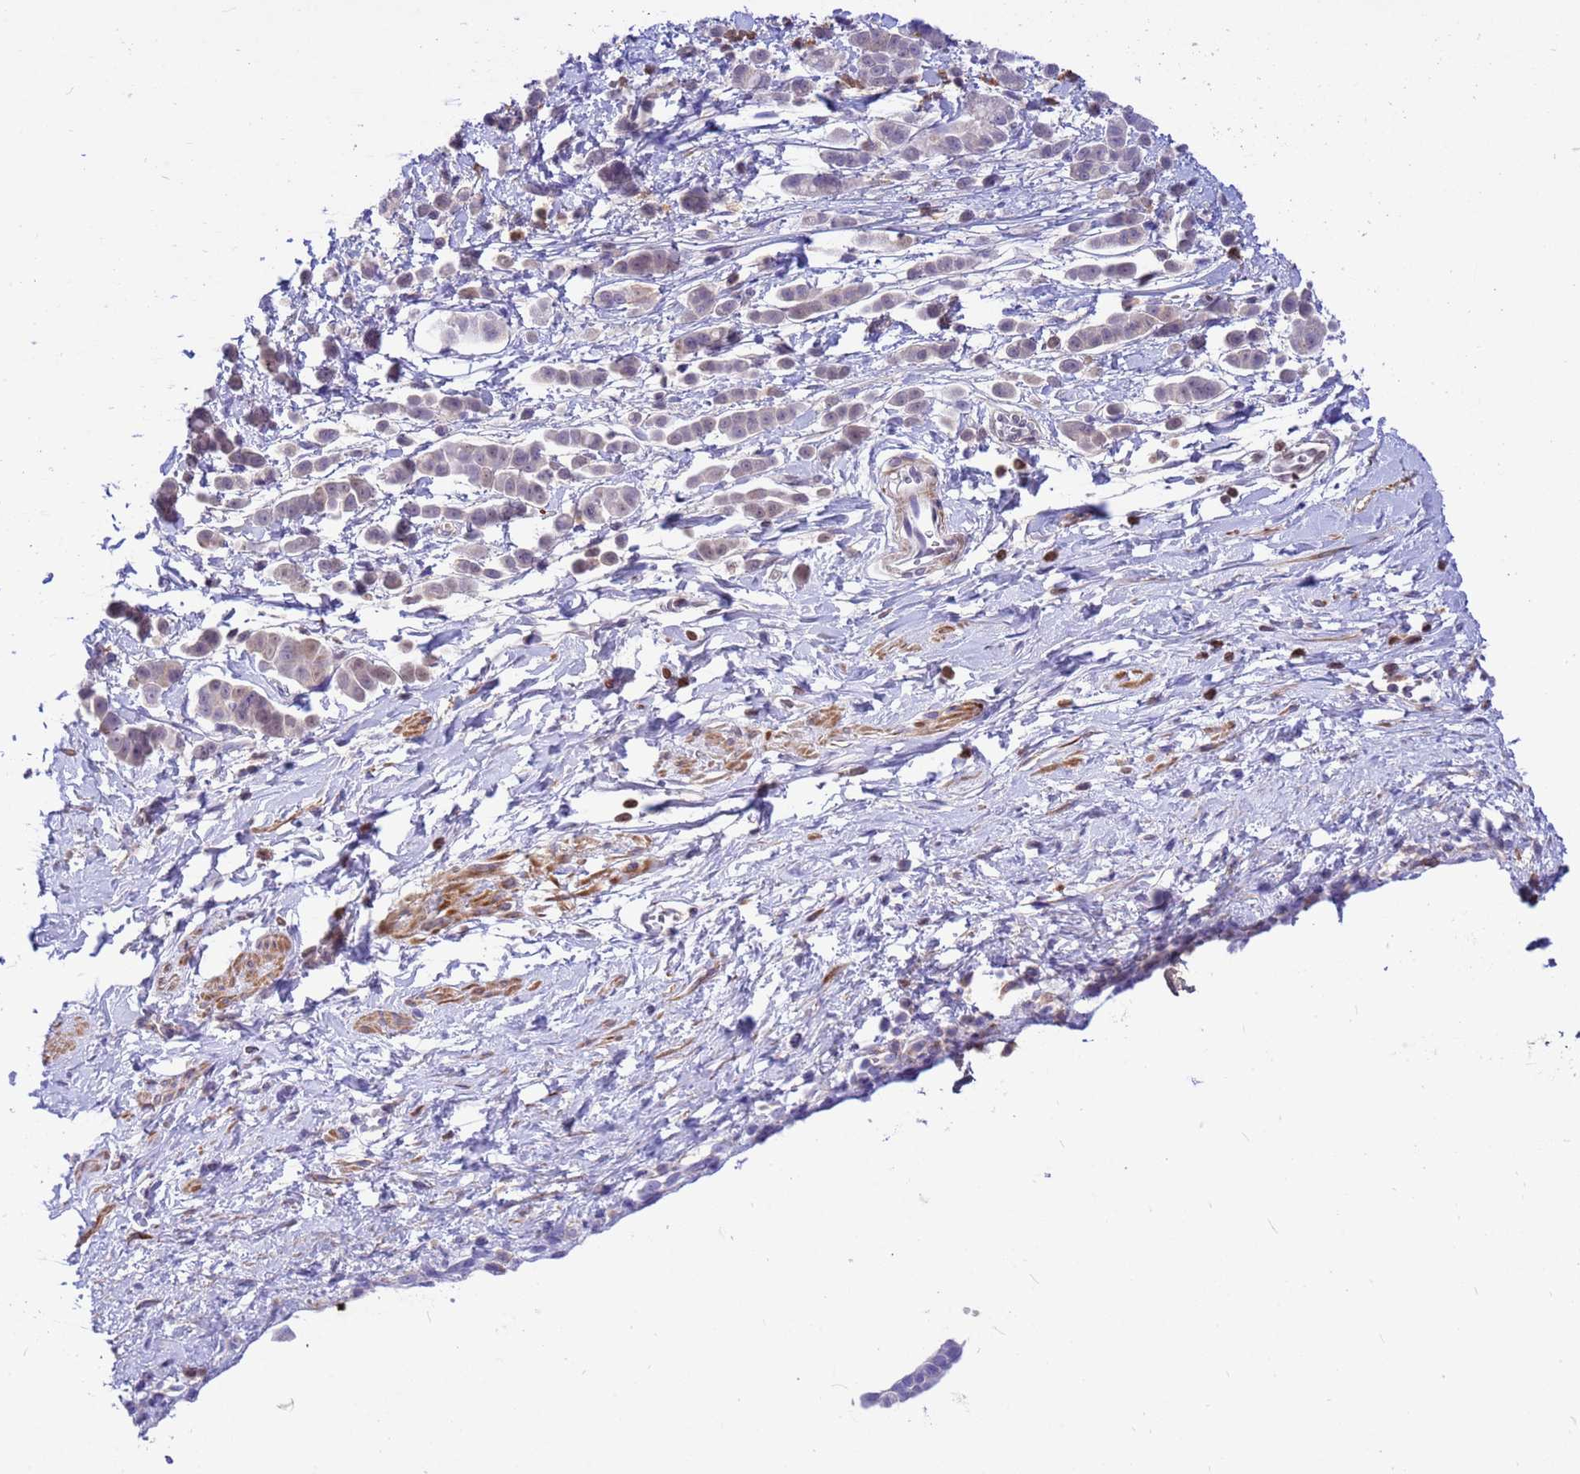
{"staining": {"intensity": "weak", "quantity": "<25%", "location": "nuclear"}, "tissue": "pancreatic cancer", "cell_type": "Tumor cells", "image_type": "cancer", "snomed": [{"axis": "morphology", "description": "Normal tissue, NOS"}, {"axis": "morphology", "description": "Adenocarcinoma, NOS"}, {"axis": "topography", "description": "Pancreas"}], "caption": "This is an IHC histopathology image of human pancreatic cancer (adenocarcinoma). There is no positivity in tumor cells.", "gene": "ORM1", "patient": {"sex": "female", "age": 64}}